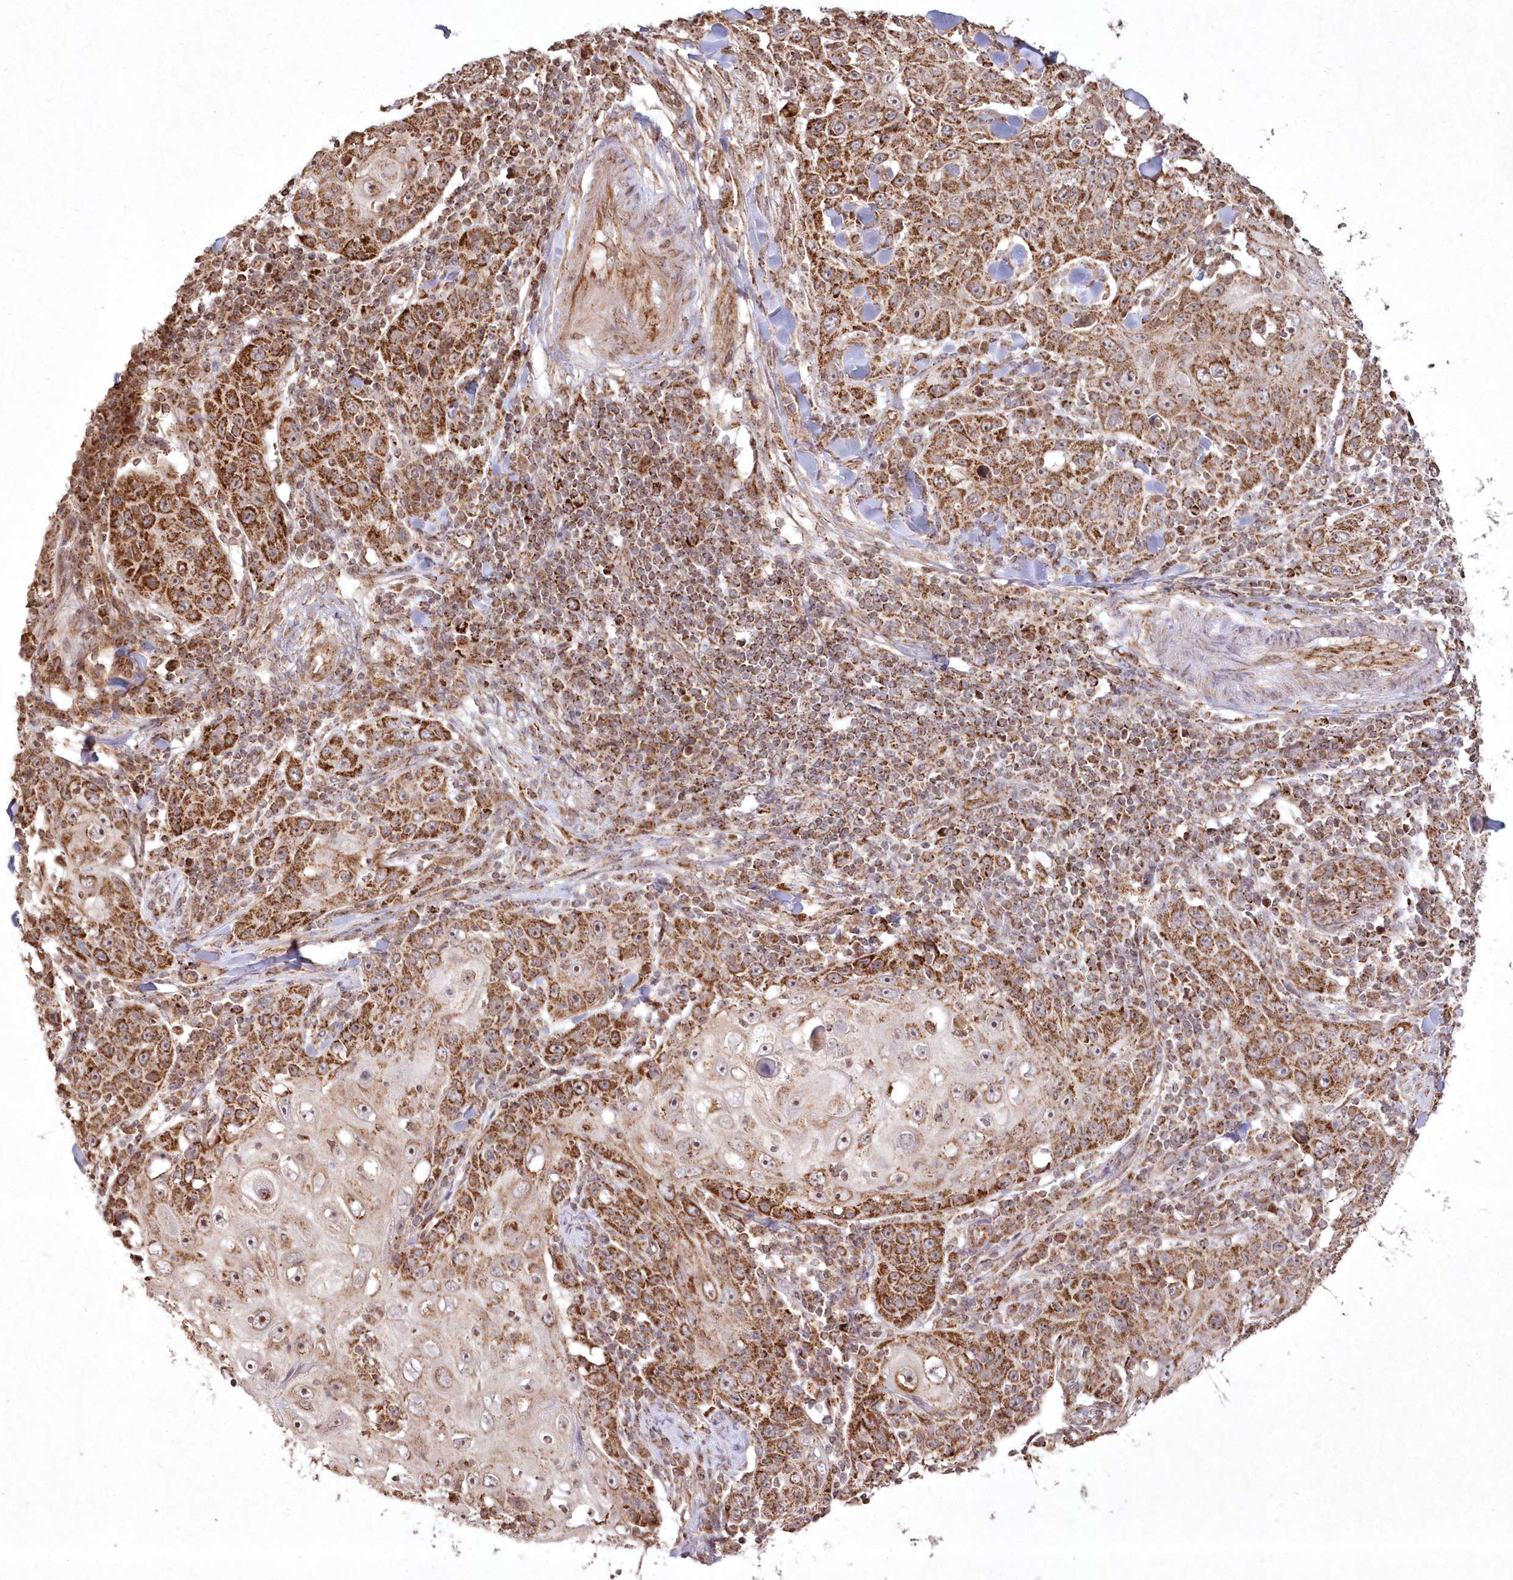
{"staining": {"intensity": "strong", "quantity": ">75%", "location": "cytoplasmic/membranous"}, "tissue": "skin cancer", "cell_type": "Tumor cells", "image_type": "cancer", "snomed": [{"axis": "morphology", "description": "Squamous cell carcinoma, NOS"}, {"axis": "topography", "description": "Skin"}], "caption": "Protein staining of skin squamous cell carcinoma tissue exhibits strong cytoplasmic/membranous expression in about >75% of tumor cells.", "gene": "LRPPRC", "patient": {"sex": "female", "age": 88}}